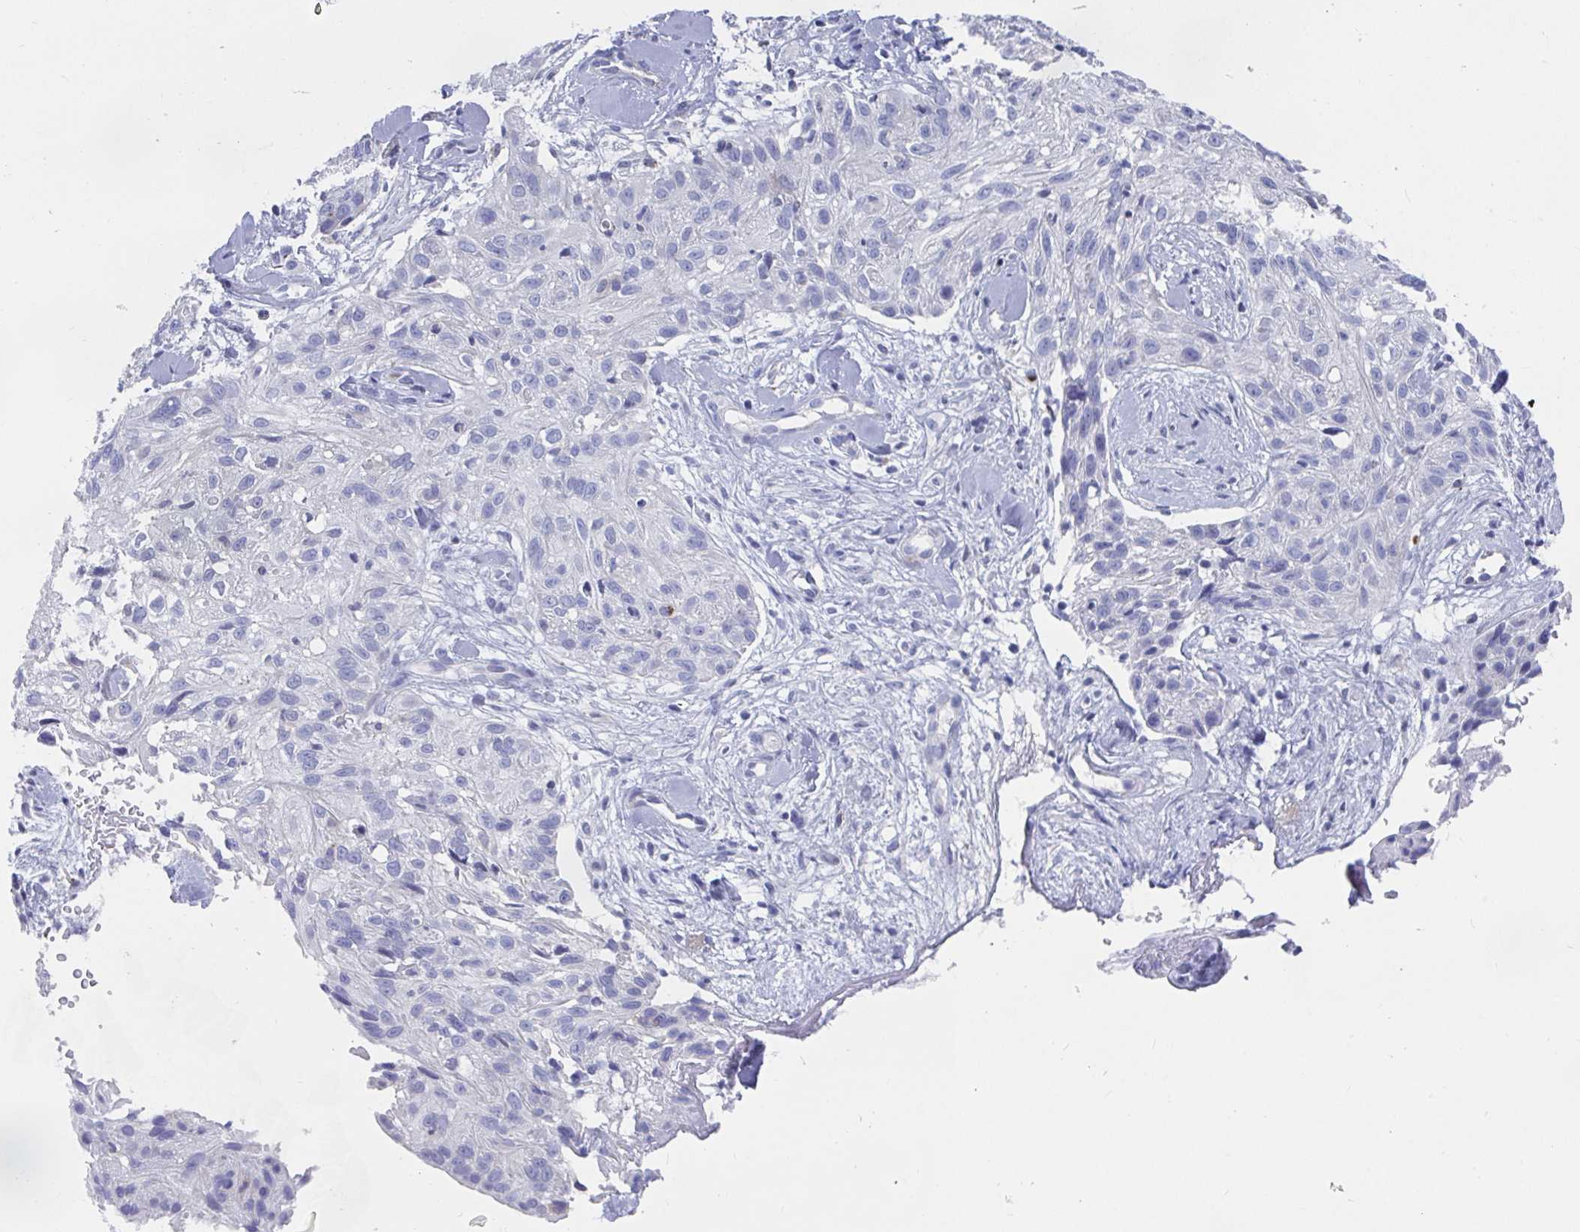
{"staining": {"intensity": "negative", "quantity": "none", "location": "none"}, "tissue": "skin cancer", "cell_type": "Tumor cells", "image_type": "cancer", "snomed": [{"axis": "morphology", "description": "Squamous cell carcinoma, NOS"}, {"axis": "topography", "description": "Skin"}], "caption": "The IHC image has no significant expression in tumor cells of skin squamous cell carcinoma tissue.", "gene": "ZFP82", "patient": {"sex": "male", "age": 82}}